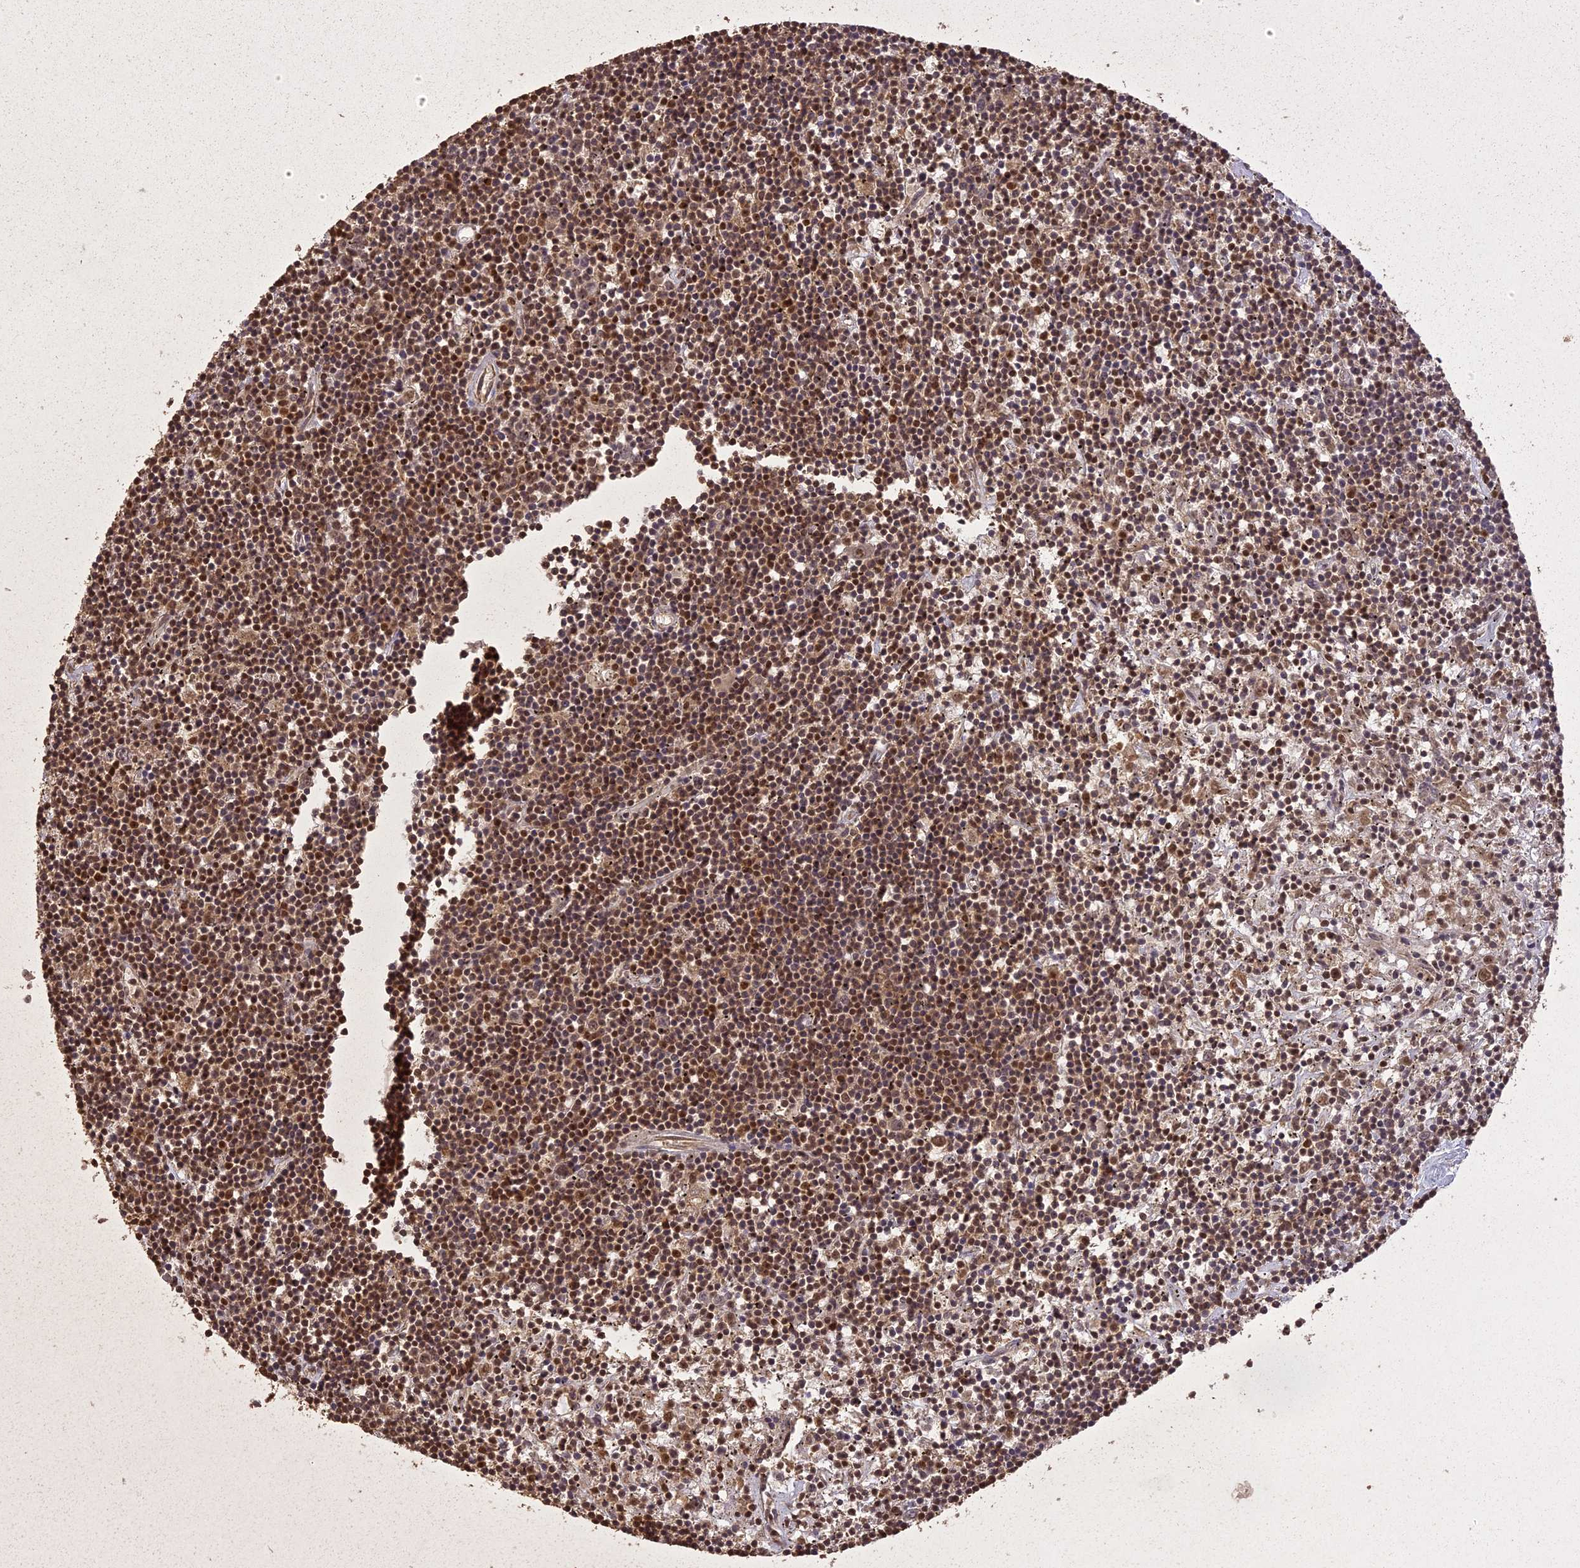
{"staining": {"intensity": "moderate", "quantity": ">75%", "location": "cytoplasmic/membranous,nuclear"}, "tissue": "lymphoma", "cell_type": "Tumor cells", "image_type": "cancer", "snomed": [{"axis": "morphology", "description": "Malignant lymphoma, non-Hodgkin's type, Low grade"}, {"axis": "topography", "description": "Spleen"}], "caption": "Immunohistochemistry image of human malignant lymphoma, non-Hodgkin's type (low-grade) stained for a protein (brown), which reveals medium levels of moderate cytoplasmic/membranous and nuclear expression in about >75% of tumor cells.", "gene": "LIN37", "patient": {"sex": "male", "age": 76}}